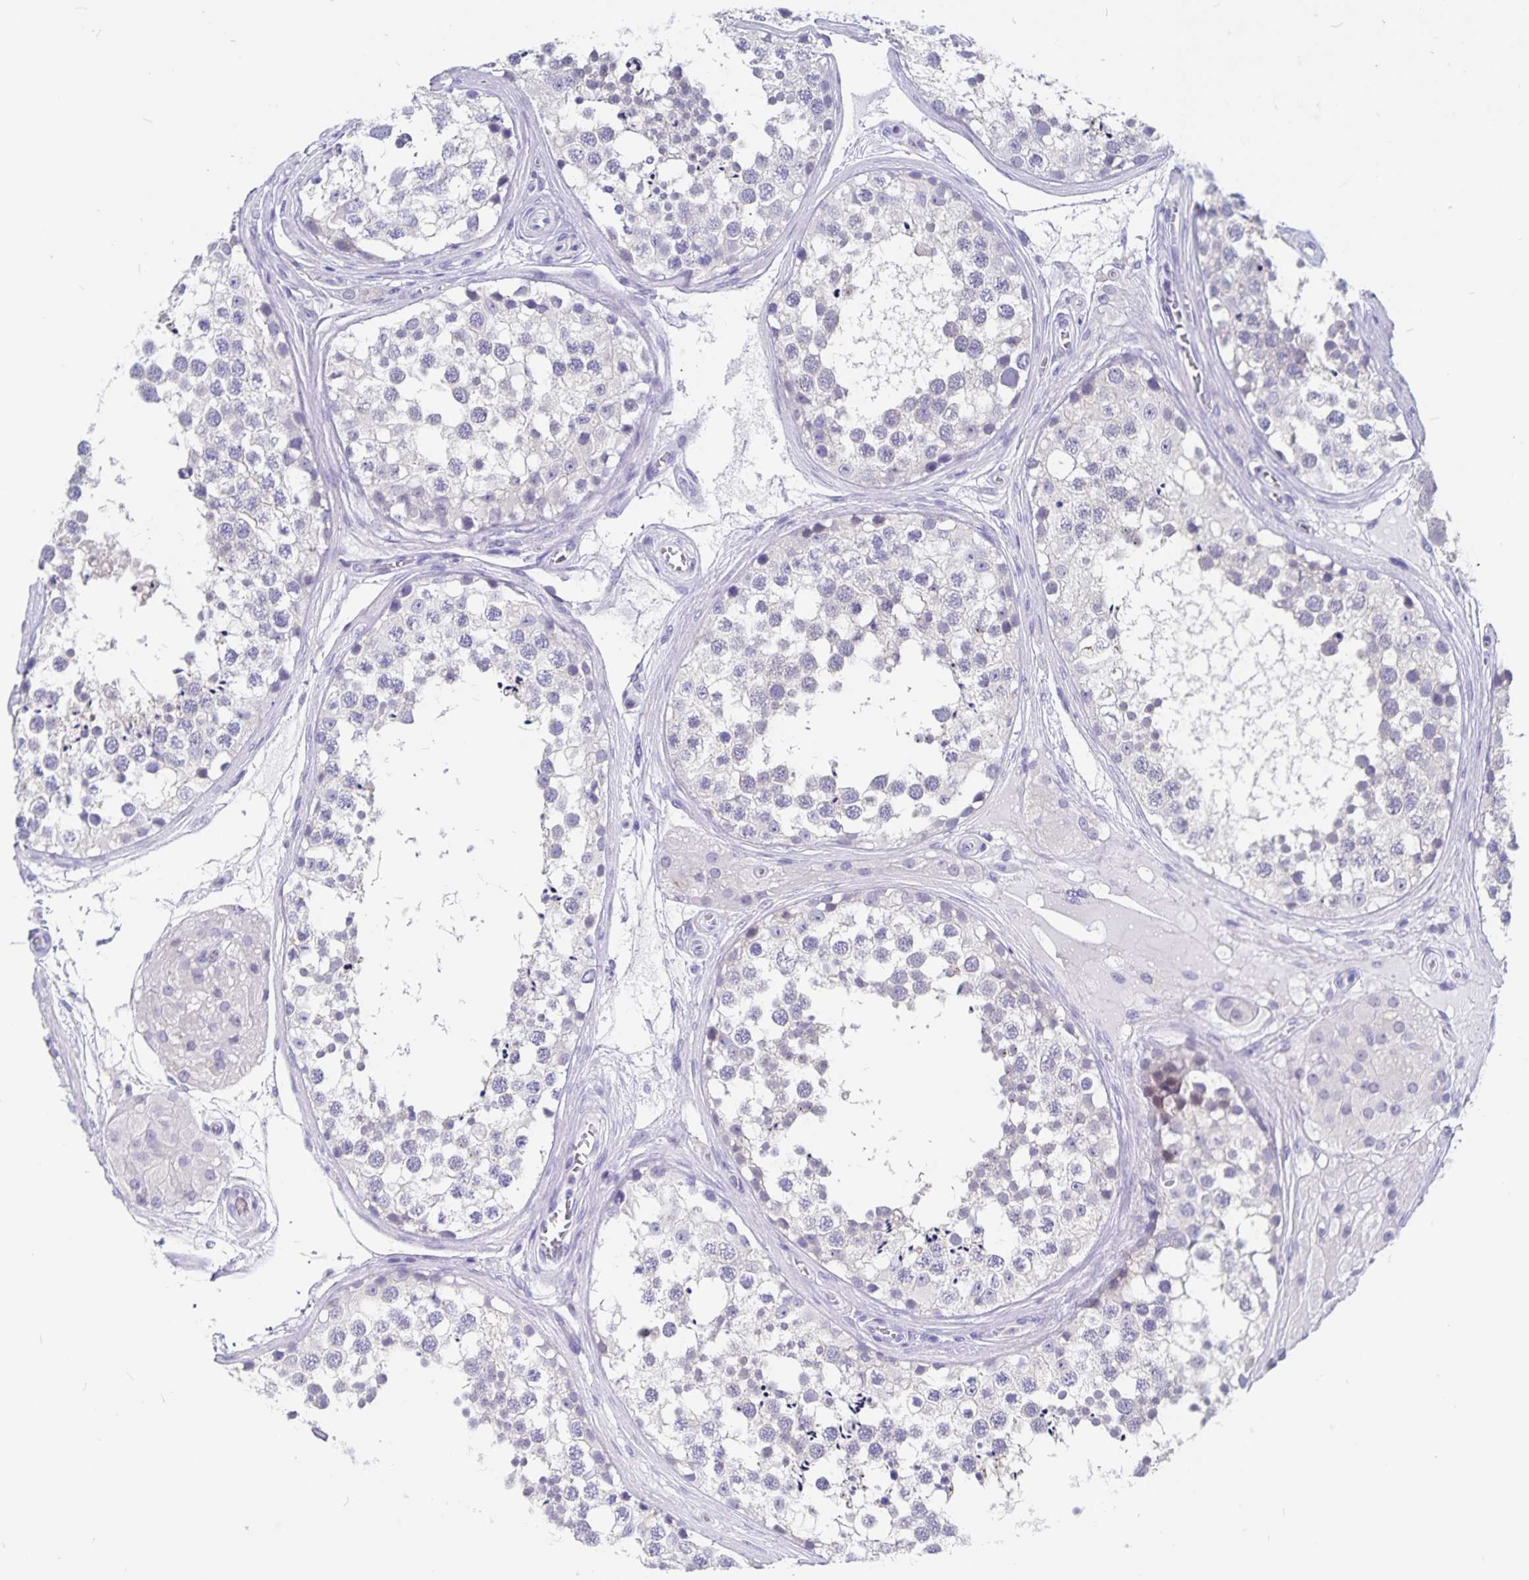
{"staining": {"intensity": "negative", "quantity": "none", "location": "none"}, "tissue": "testis", "cell_type": "Cells in seminiferous ducts", "image_type": "normal", "snomed": [{"axis": "morphology", "description": "Normal tissue, NOS"}, {"axis": "morphology", "description": "Seminoma, NOS"}, {"axis": "topography", "description": "Testis"}], "caption": "Immunohistochemical staining of benign human testis reveals no significant staining in cells in seminiferous ducts.", "gene": "SNTN", "patient": {"sex": "male", "age": 65}}